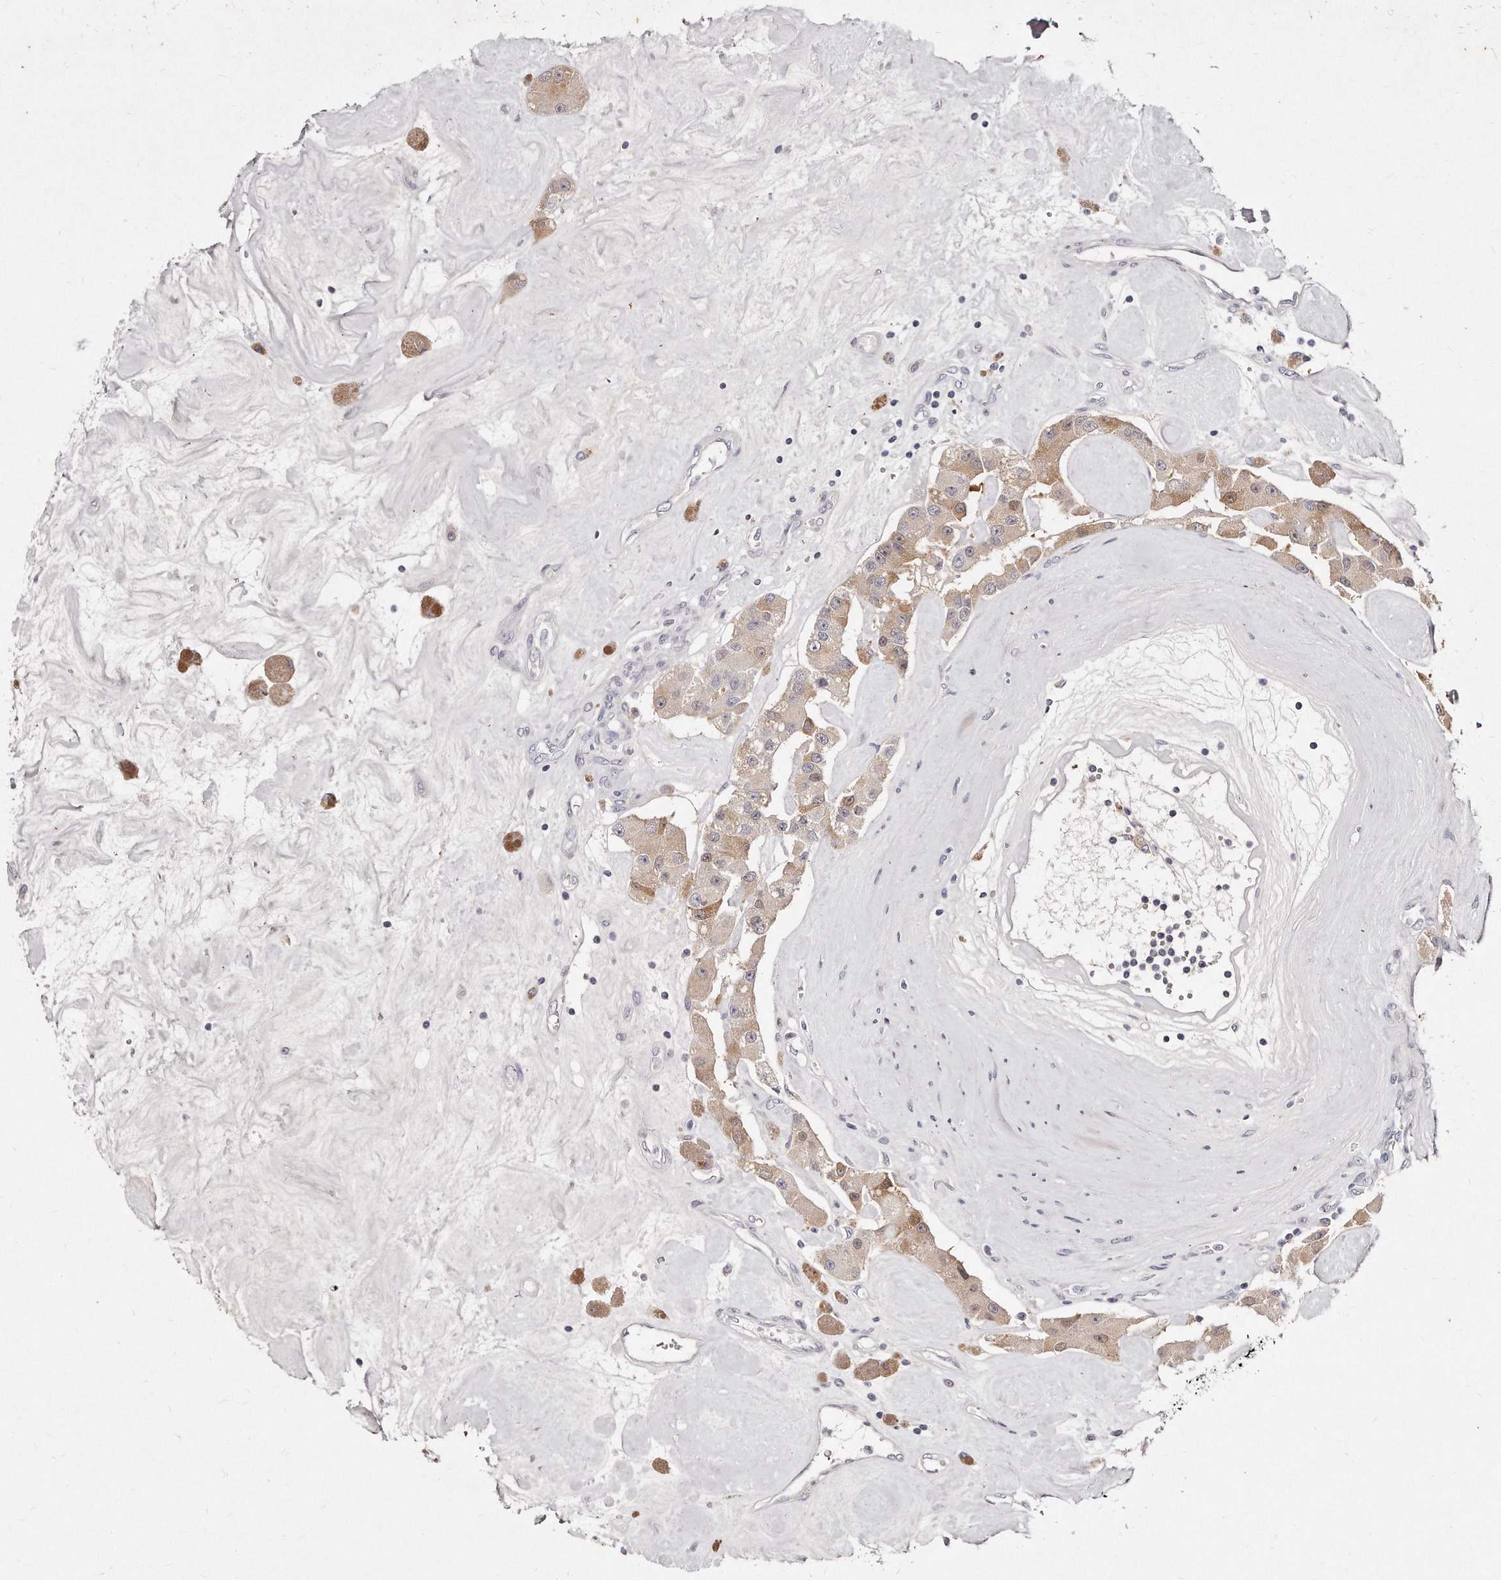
{"staining": {"intensity": "weak", "quantity": "25%-75%", "location": "cytoplasmic/membranous"}, "tissue": "carcinoid", "cell_type": "Tumor cells", "image_type": "cancer", "snomed": [{"axis": "morphology", "description": "Carcinoid, malignant, NOS"}, {"axis": "topography", "description": "Pancreas"}], "caption": "The image exhibits staining of carcinoid, revealing weak cytoplasmic/membranous protein staining (brown color) within tumor cells.", "gene": "GDA", "patient": {"sex": "male", "age": 41}}